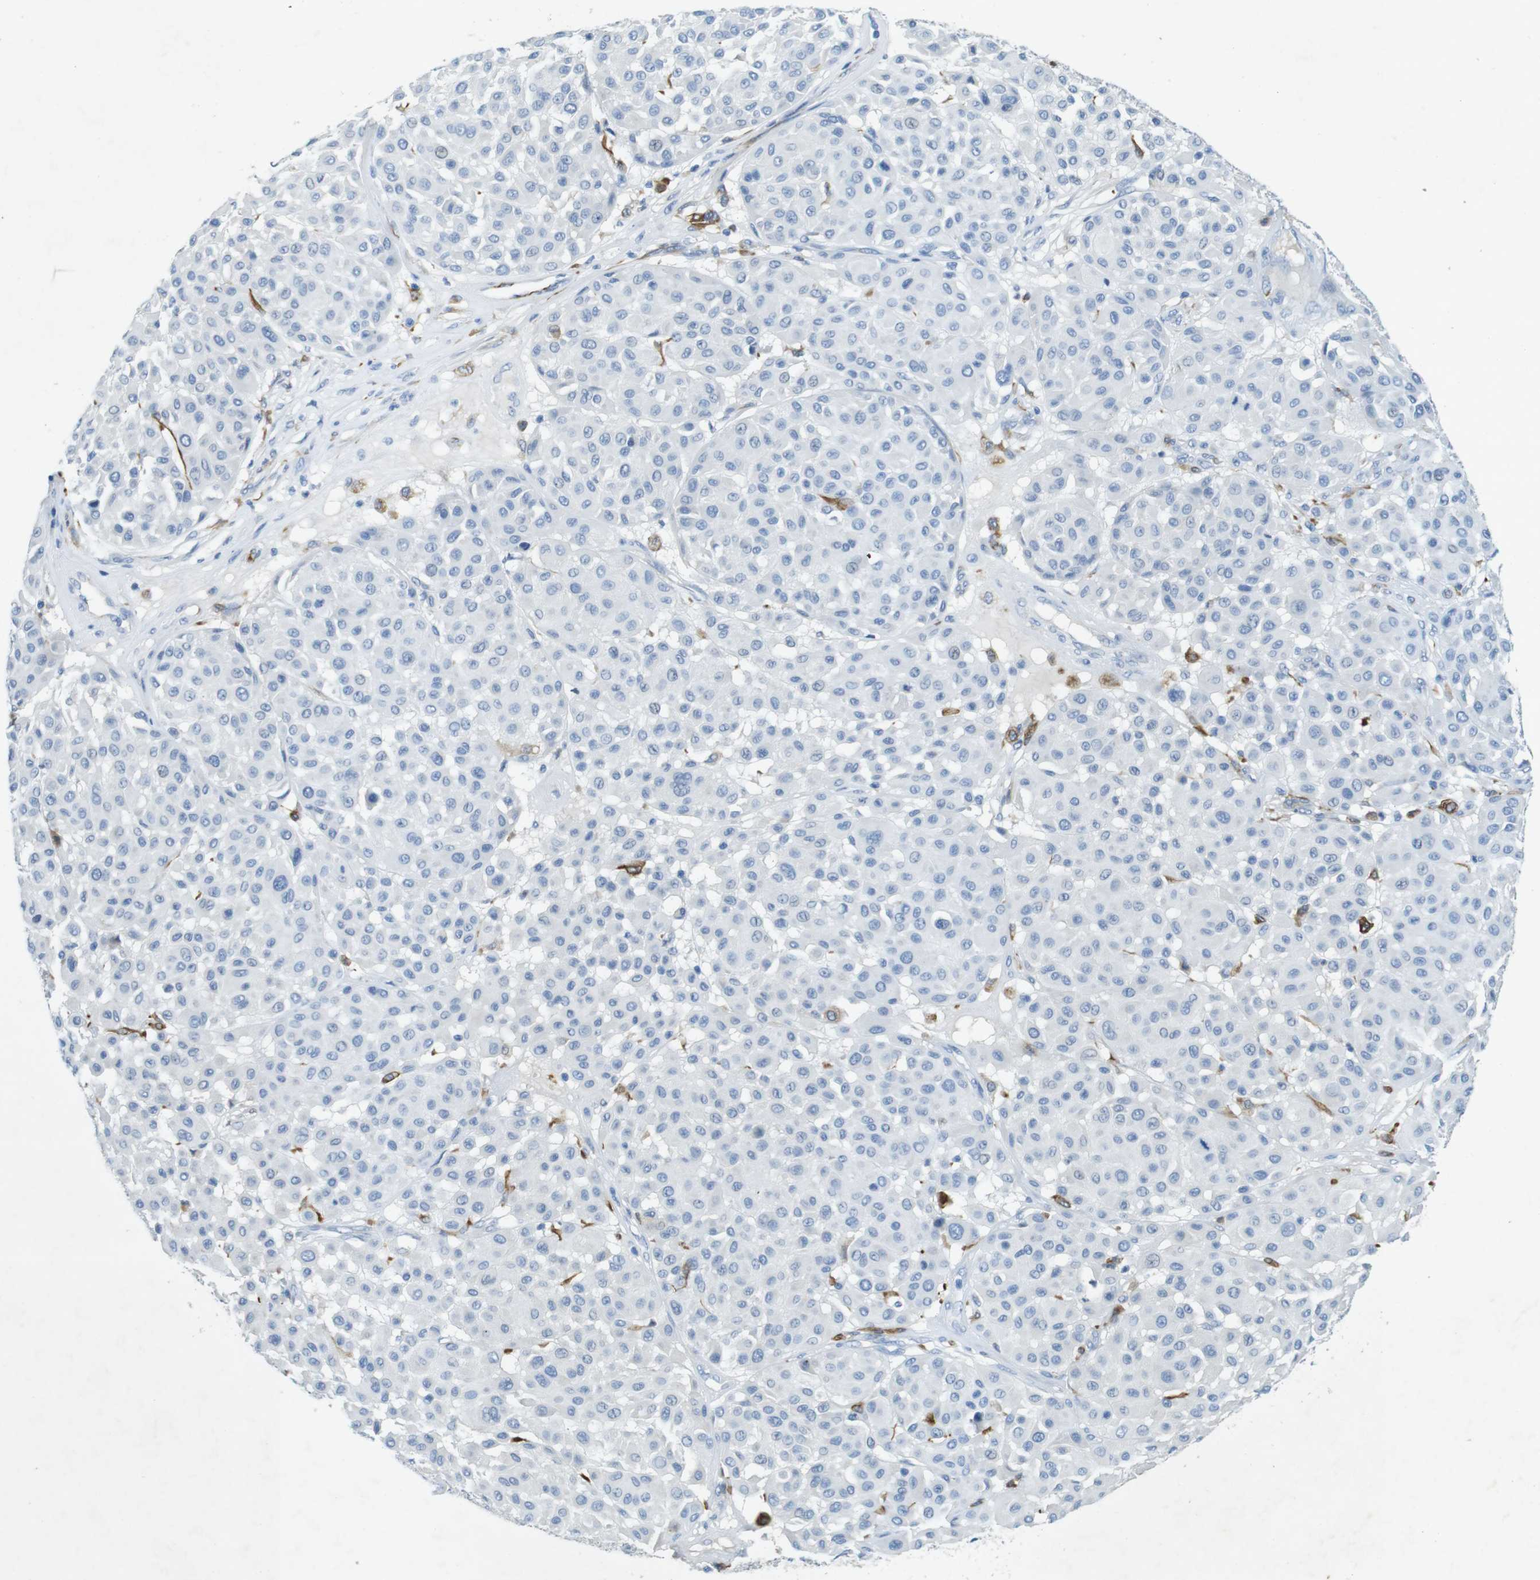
{"staining": {"intensity": "negative", "quantity": "none", "location": "none"}, "tissue": "melanoma", "cell_type": "Tumor cells", "image_type": "cancer", "snomed": [{"axis": "morphology", "description": "Malignant melanoma, Metastatic site"}, {"axis": "topography", "description": "Soft tissue"}], "caption": "Malignant melanoma (metastatic site) was stained to show a protein in brown. There is no significant staining in tumor cells. (Immunohistochemistry, brightfield microscopy, high magnification).", "gene": "CD320", "patient": {"sex": "male", "age": 41}}